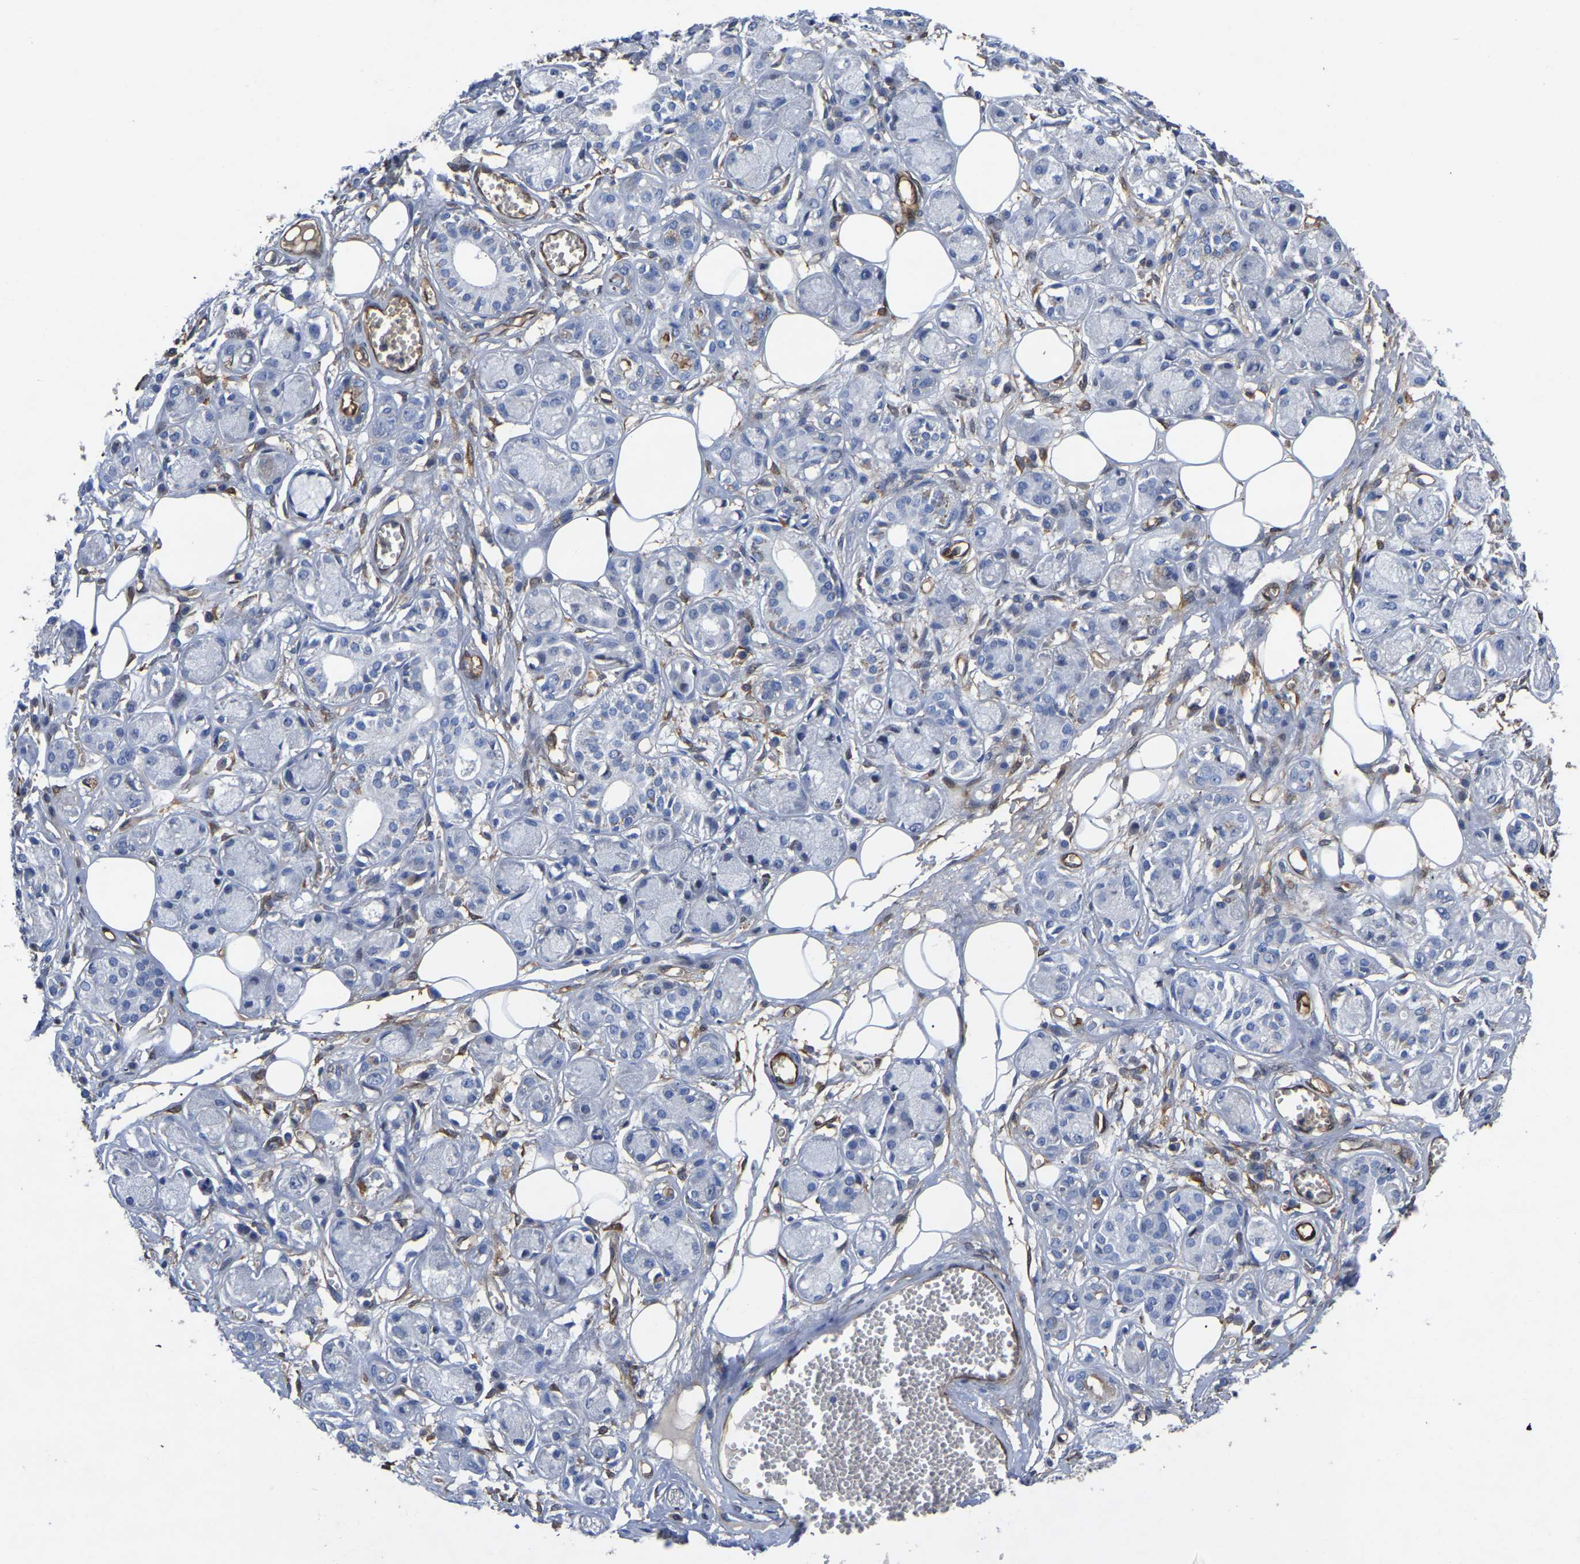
{"staining": {"intensity": "negative", "quantity": "none", "location": "none"}, "tissue": "adipose tissue", "cell_type": "Adipocytes", "image_type": "normal", "snomed": [{"axis": "morphology", "description": "Normal tissue, NOS"}, {"axis": "morphology", "description": "Inflammation, NOS"}, {"axis": "topography", "description": "Salivary gland"}, {"axis": "topography", "description": "Peripheral nerve tissue"}], "caption": "IHC histopathology image of benign human adipose tissue stained for a protein (brown), which demonstrates no staining in adipocytes.", "gene": "ATG2B", "patient": {"sex": "female", "age": 75}}